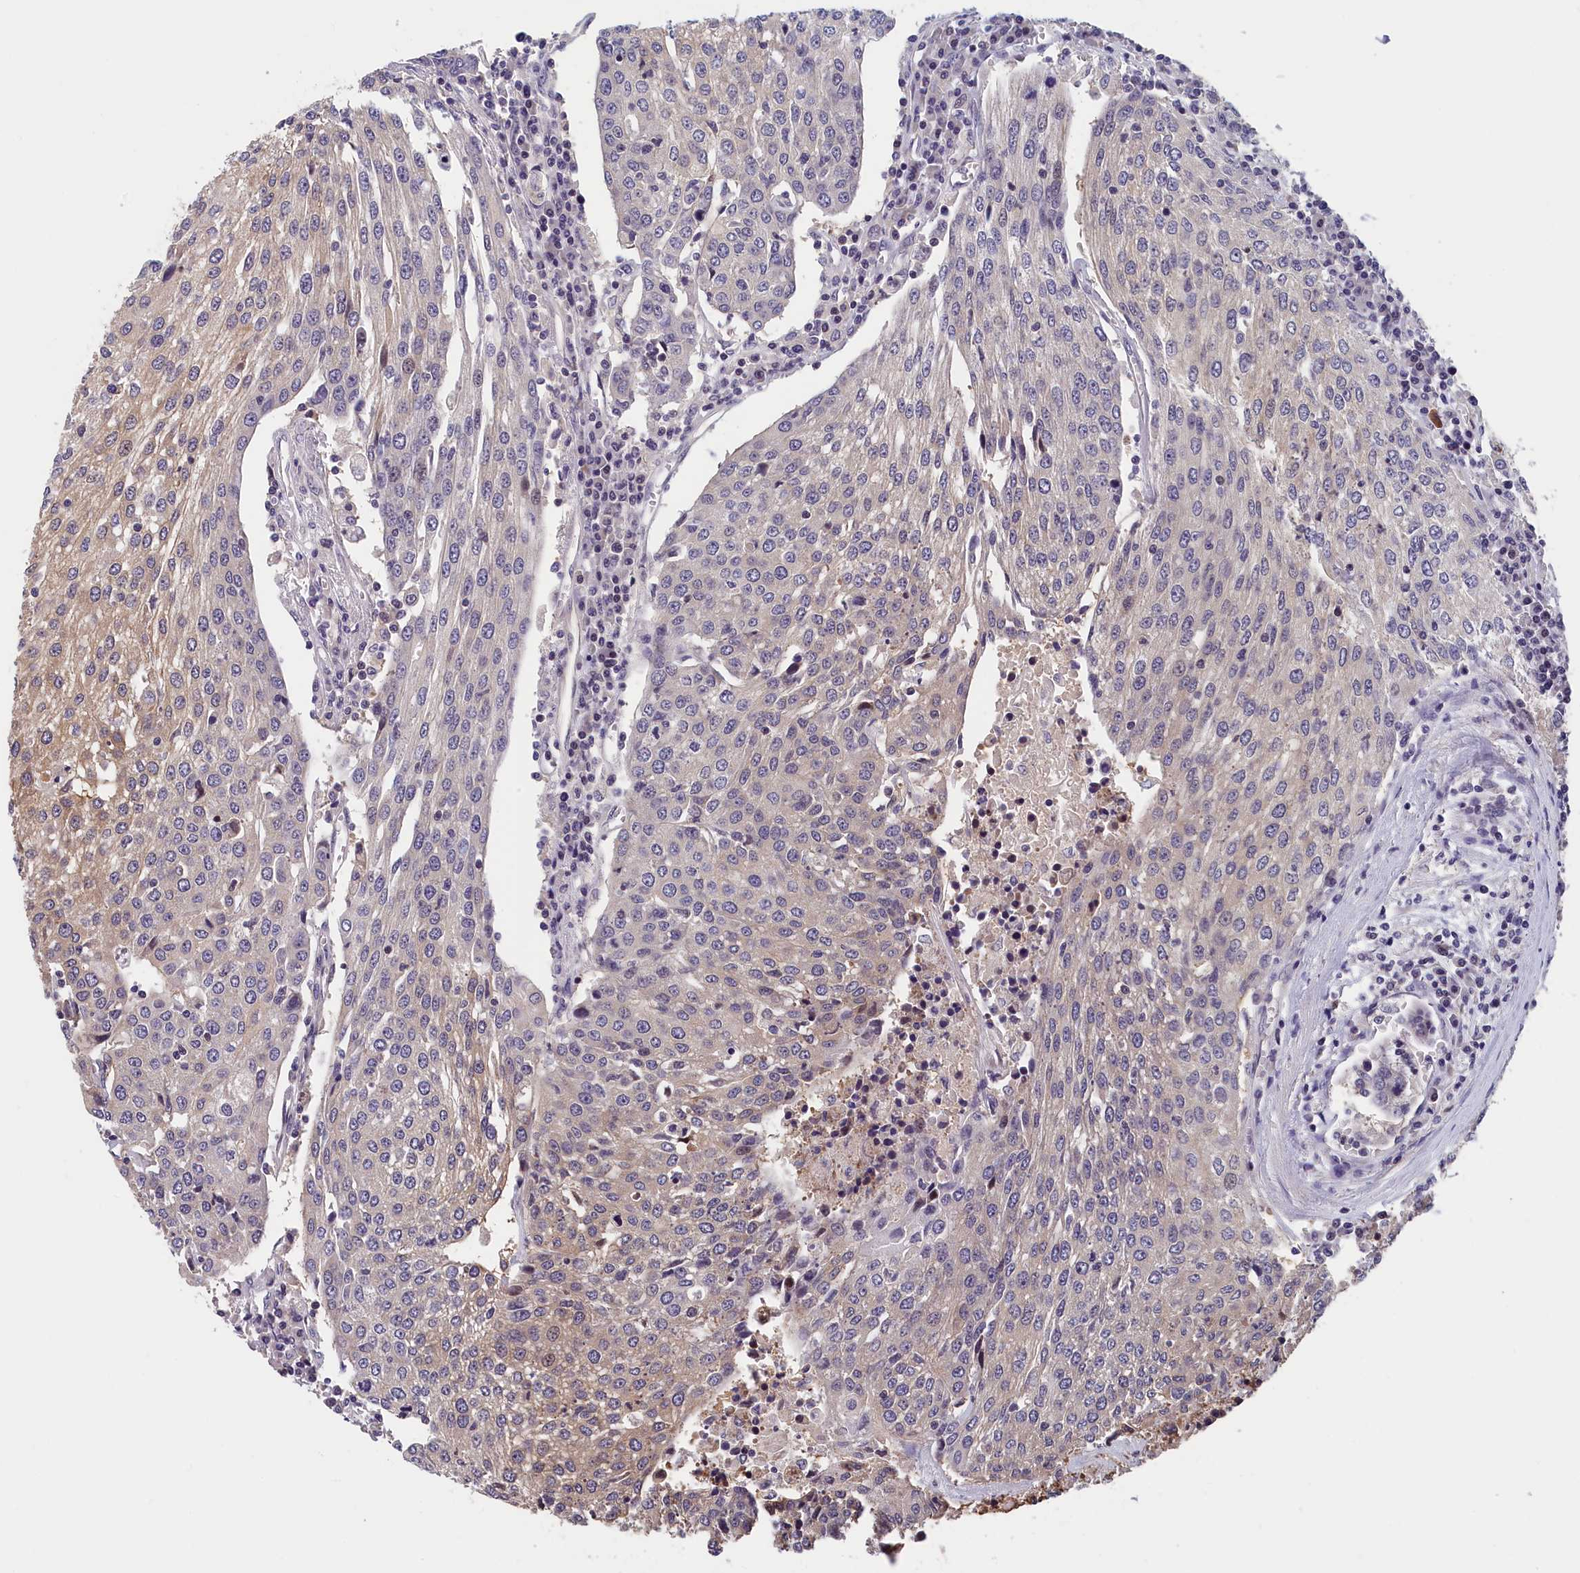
{"staining": {"intensity": "weak", "quantity": "<25%", "location": "cytoplasmic/membranous"}, "tissue": "urothelial cancer", "cell_type": "Tumor cells", "image_type": "cancer", "snomed": [{"axis": "morphology", "description": "Urothelial carcinoma, High grade"}, {"axis": "topography", "description": "Urinary bladder"}], "caption": "Human urothelial cancer stained for a protein using immunohistochemistry (IHC) shows no staining in tumor cells.", "gene": "TMEM116", "patient": {"sex": "female", "age": 85}}